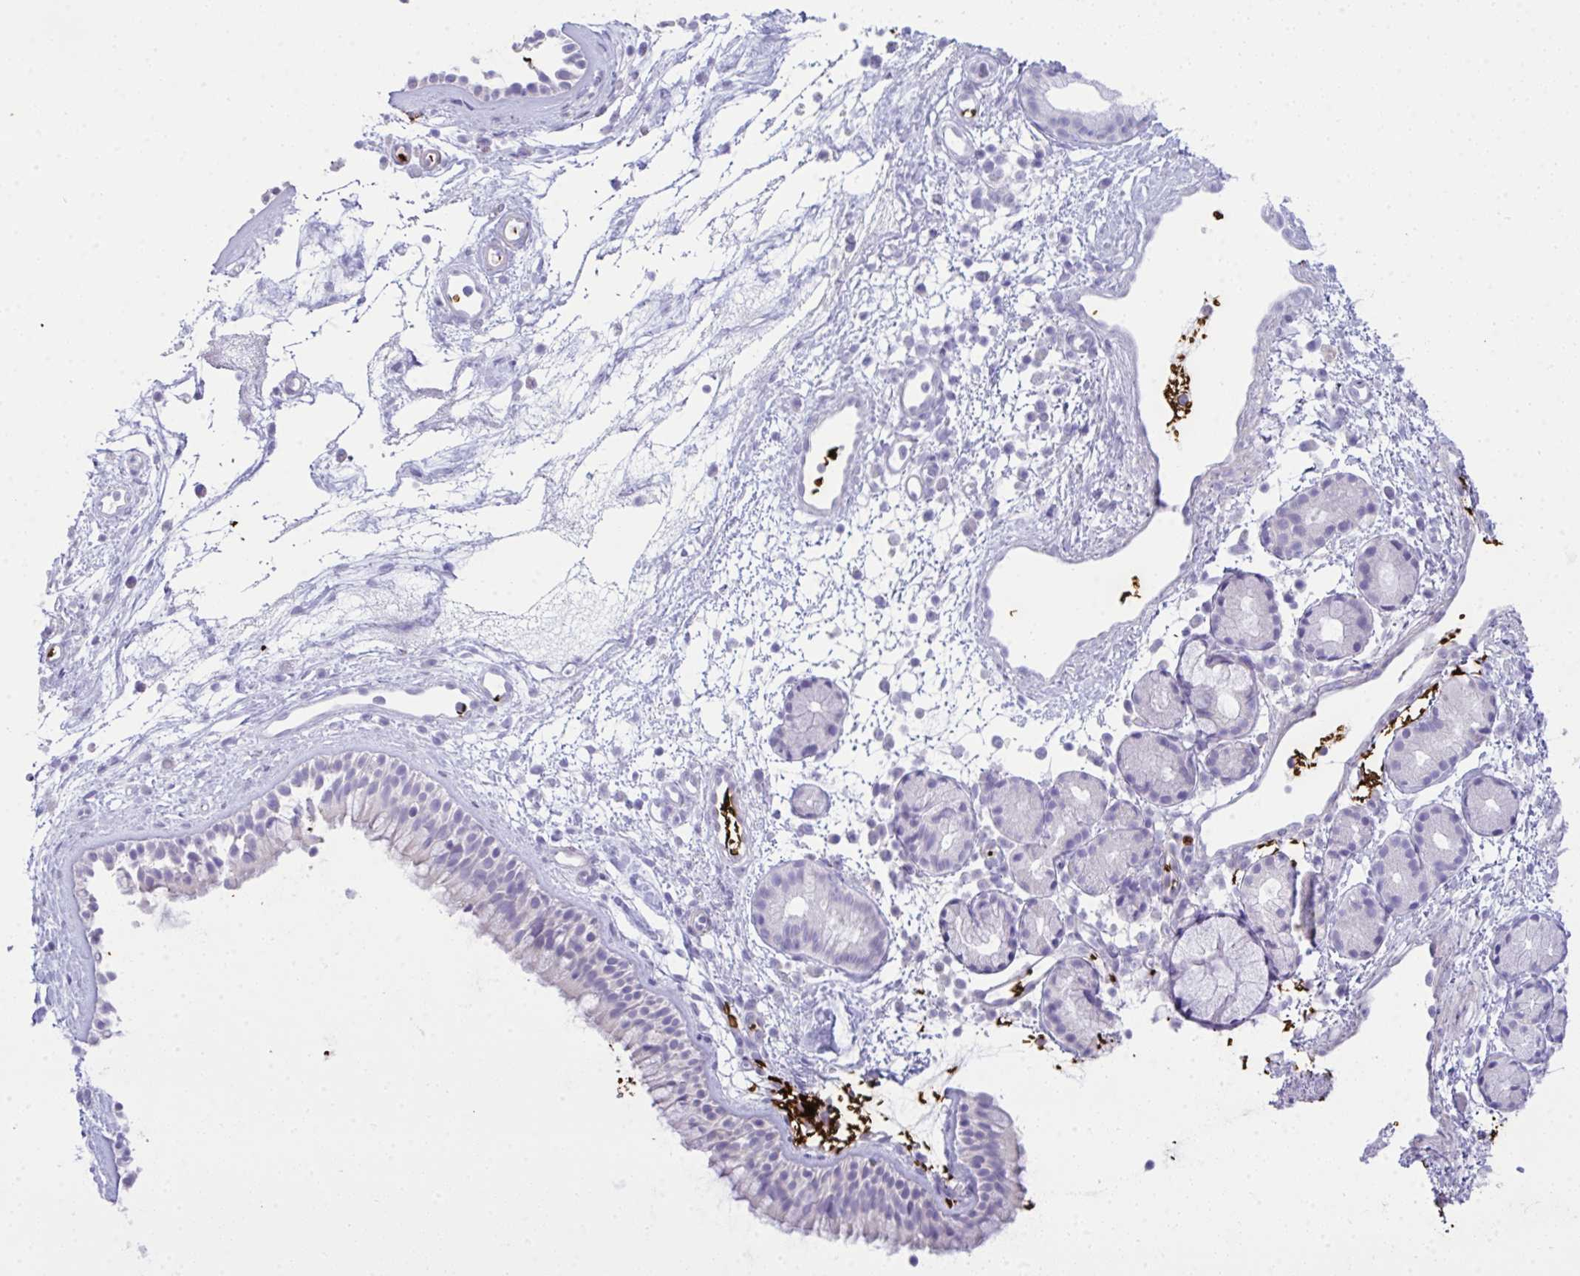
{"staining": {"intensity": "negative", "quantity": "none", "location": "none"}, "tissue": "nasopharynx", "cell_type": "Respiratory epithelial cells", "image_type": "normal", "snomed": [{"axis": "morphology", "description": "Normal tissue, NOS"}, {"axis": "topography", "description": "Nasopharynx"}], "caption": "IHC micrograph of benign nasopharynx: human nasopharynx stained with DAB (3,3'-diaminobenzidine) displays no significant protein staining in respiratory epithelial cells.", "gene": "SPTB", "patient": {"sex": "female", "age": 70}}